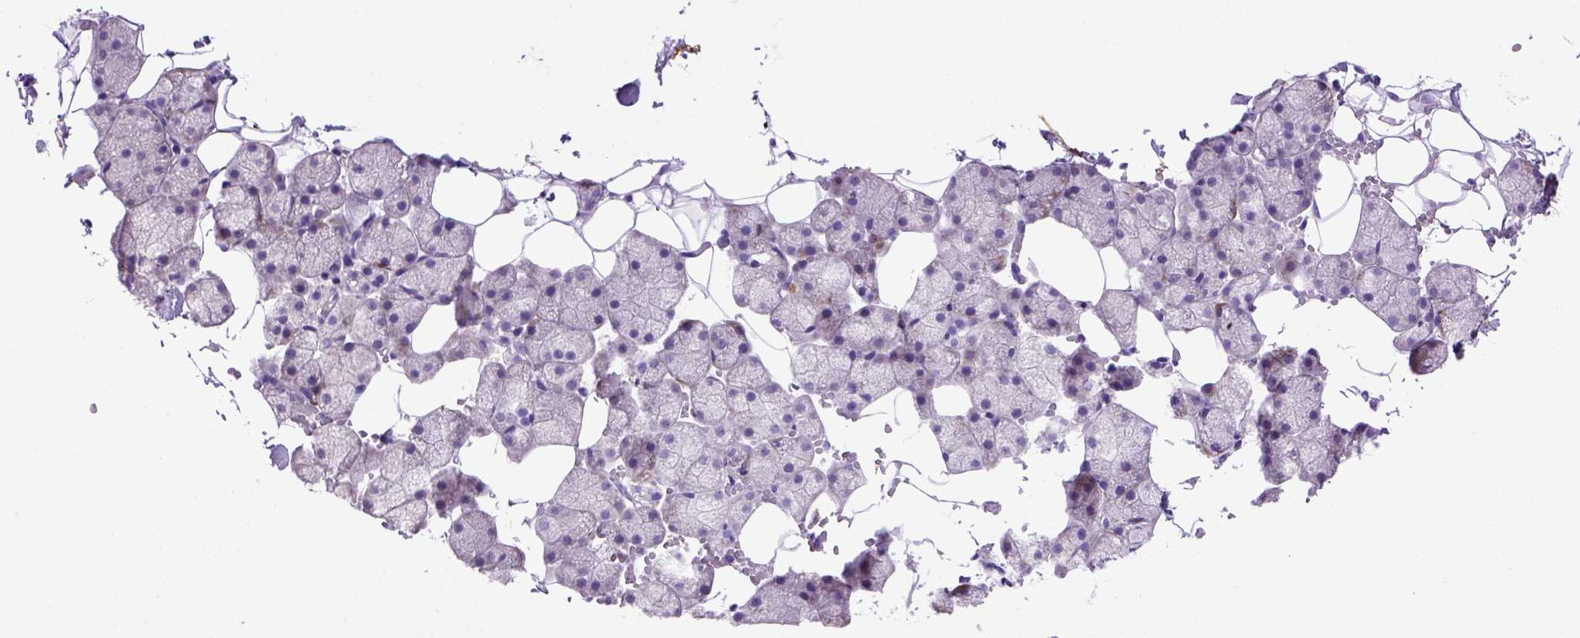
{"staining": {"intensity": "negative", "quantity": "none", "location": "none"}, "tissue": "salivary gland", "cell_type": "Glandular cells", "image_type": "normal", "snomed": [{"axis": "morphology", "description": "Normal tissue, NOS"}, {"axis": "topography", "description": "Salivary gland"}], "caption": "Immunohistochemistry (IHC) of normal human salivary gland shows no positivity in glandular cells.", "gene": "SIRPD", "patient": {"sex": "male", "age": 38}}